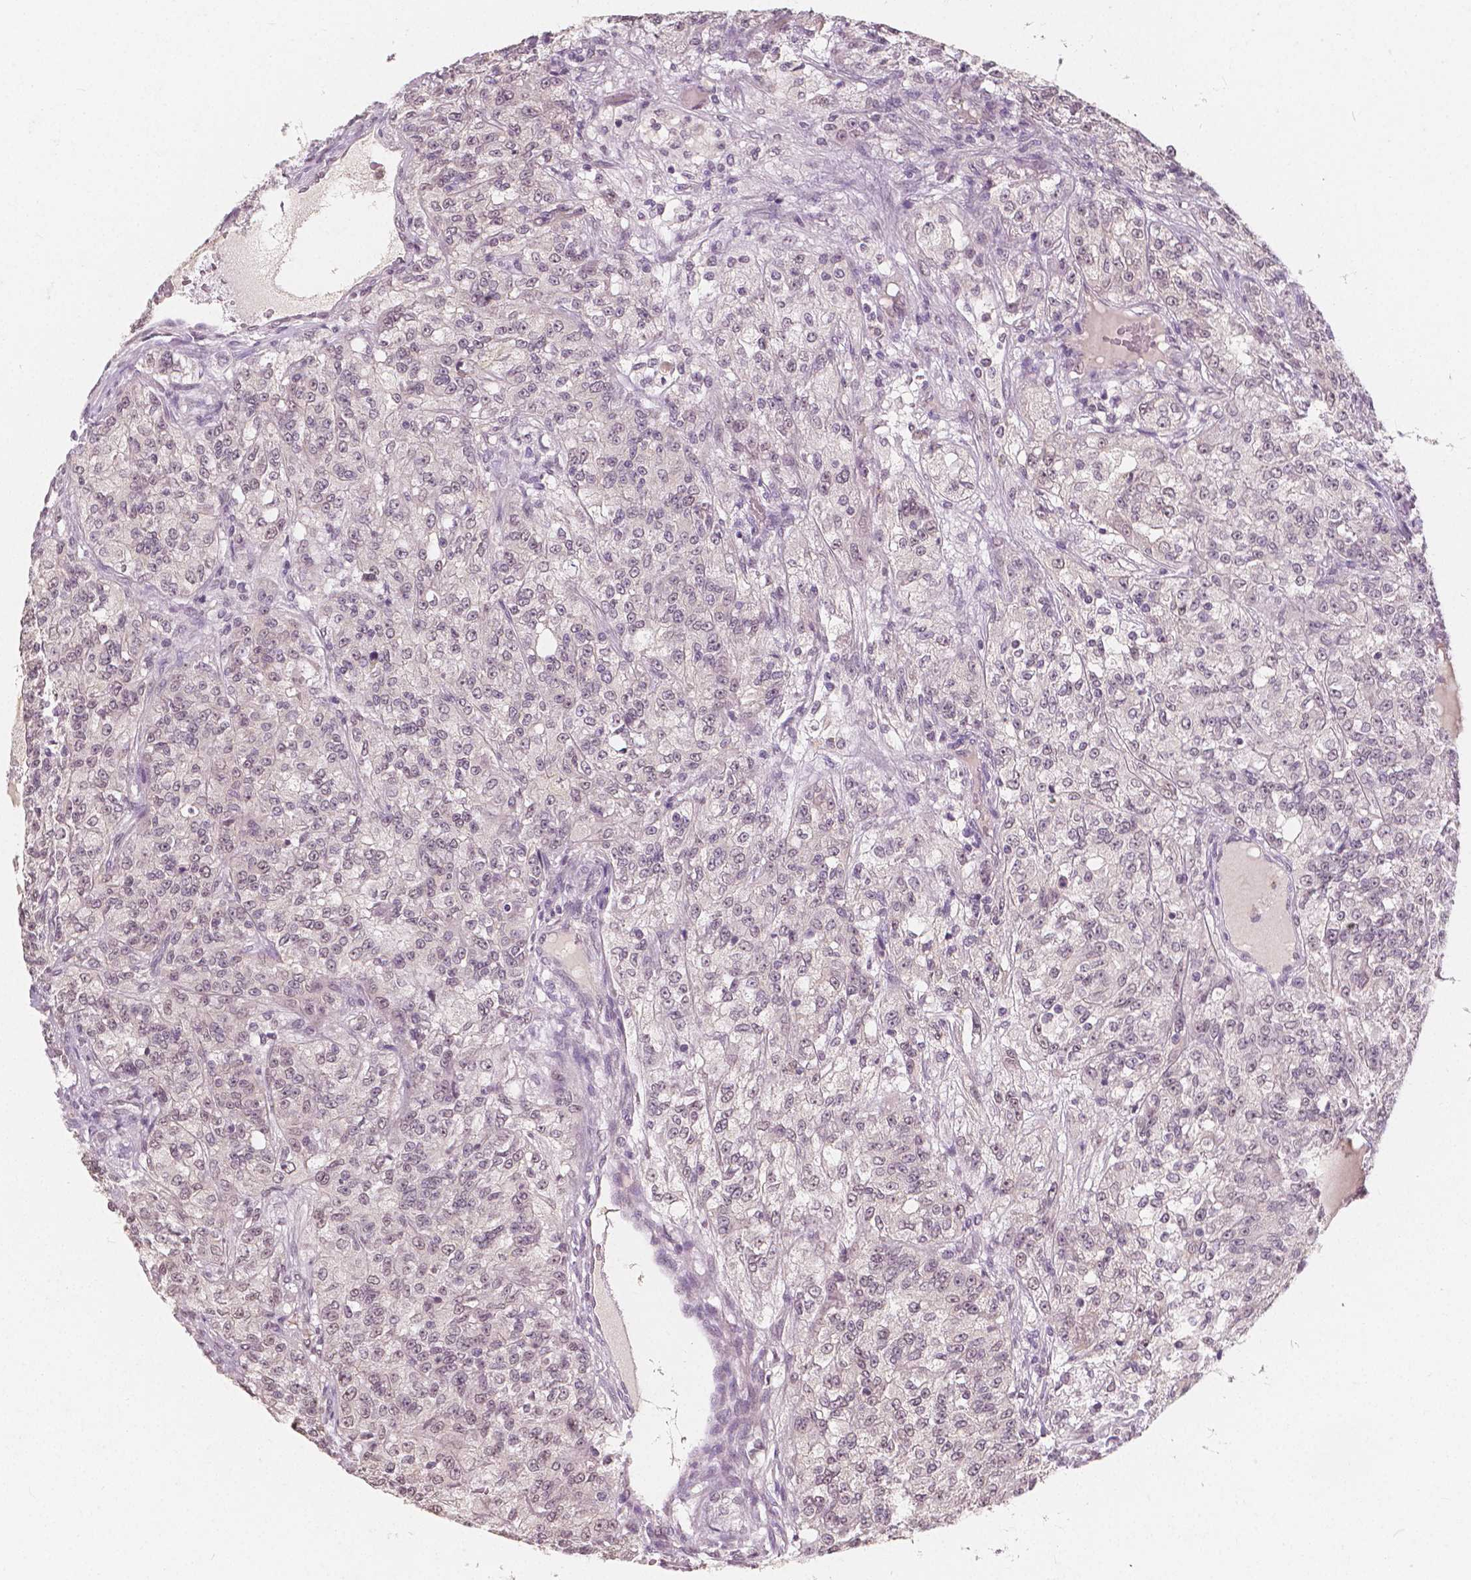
{"staining": {"intensity": "weak", "quantity": "25%-75%", "location": "nuclear"}, "tissue": "renal cancer", "cell_type": "Tumor cells", "image_type": "cancer", "snomed": [{"axis": "morphology", "description": "Adenocarcinoma, NOS"}, {"axis": "topography", "description": "Kidney"}], "caption": "A histopathology image of human renal adenocarcinoma stained for a protein displays weak nuclear brown staining in tumor cells. Using DAB (3,3'-diaminobenzidine) (brown) and hematoxylin (blue) stains, captured at high magnification using brightfield microscopy.", "gene": "NOLC1", "patient": {"sex": "female", "age": 63}}